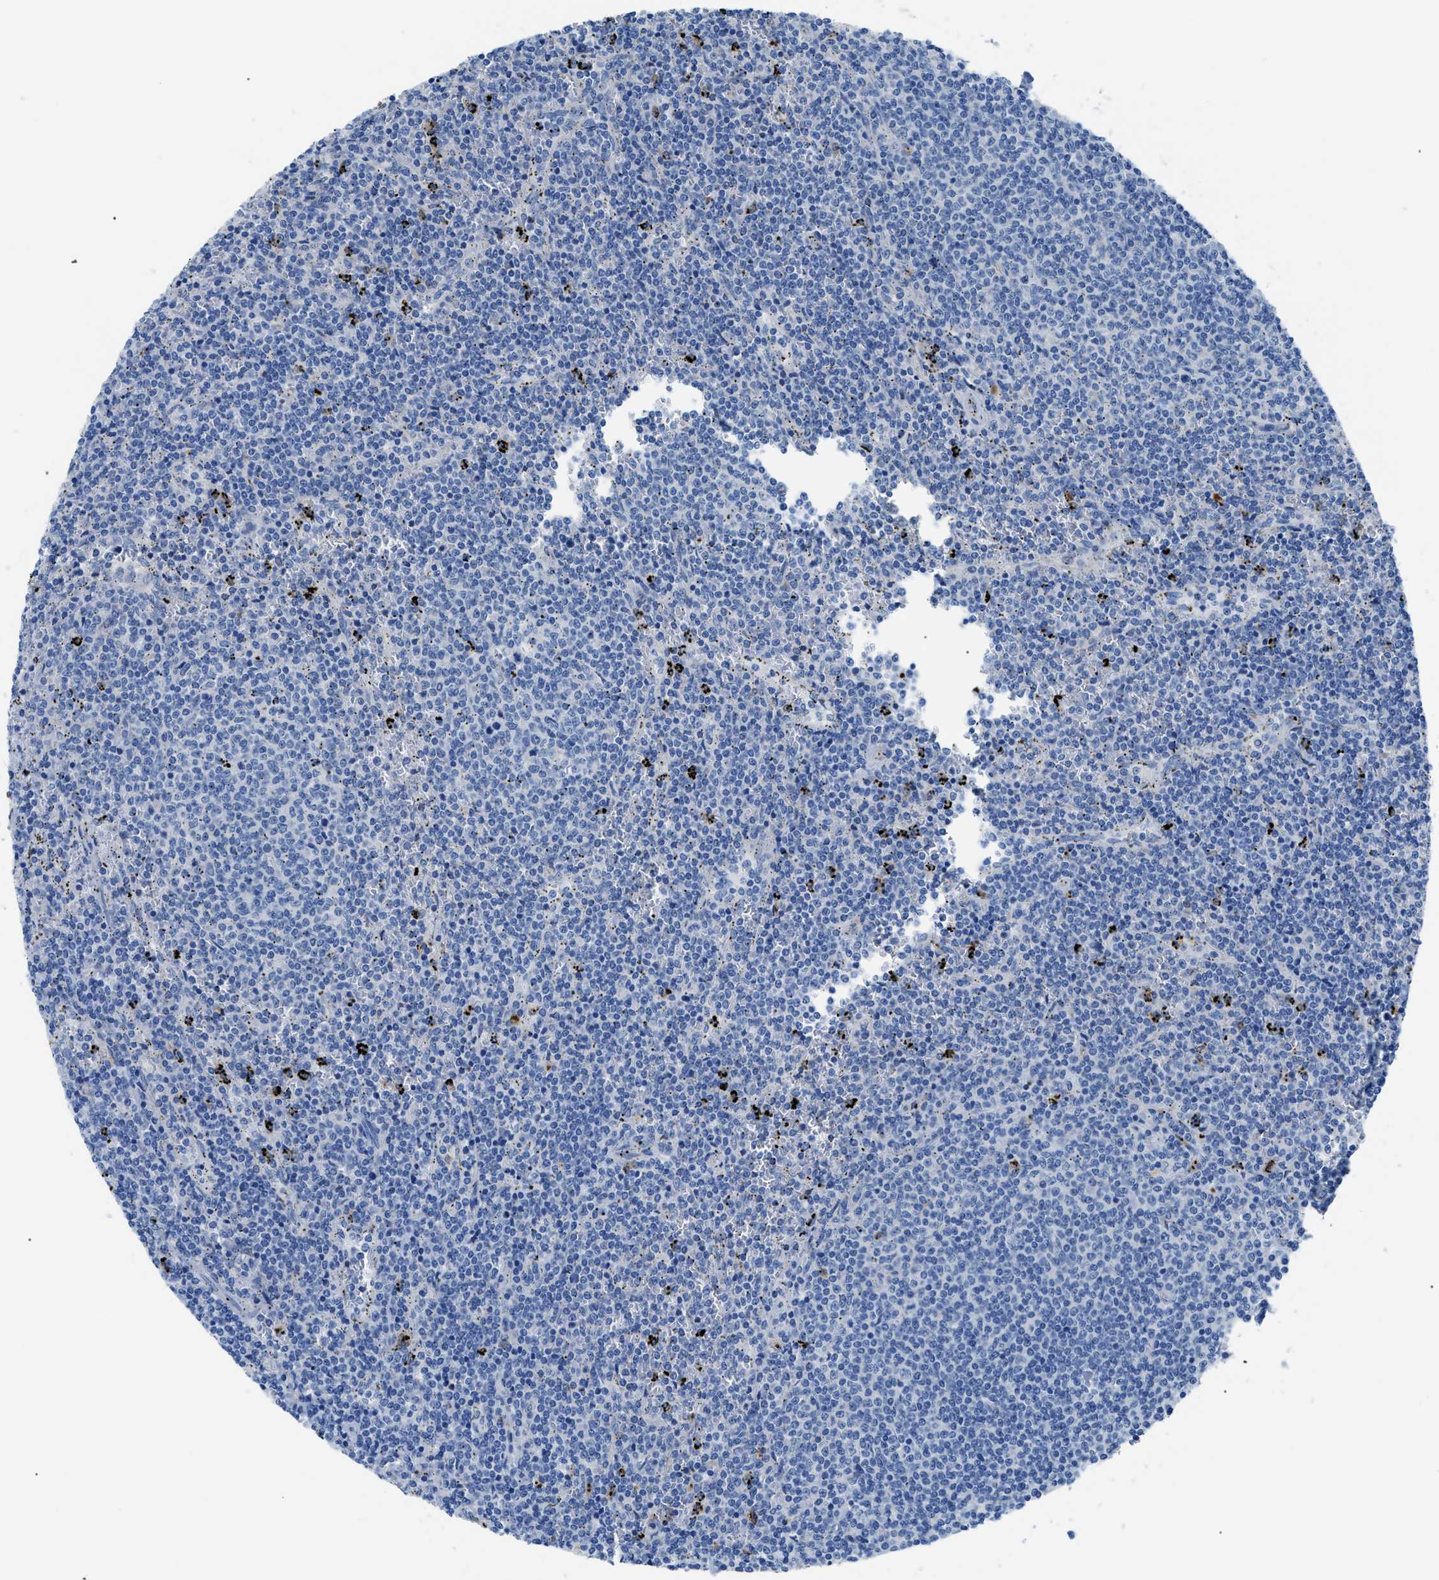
{"staining": {"intensity": "weak", "quantity": "<25%", "location": "cytoplasmic/membranous"}, "tissue": "lymphoma", "cell_type": "Tumor cells", "image_type": "cancer", "snomed": [{"axis": "morphology", "description": "Malignant lymphoma, non-Hodgkin's type, Low grade"}, {"axis": "topography", "description": "Spleen"}], "caption": "This is an immunohistochemistry histopathology image of human low-grade malignant lymphoma, non-Hodgkin's type. There is no staining in tumor cells.", "gene": "ITPR1", "patient": {"sex": "female", "age": 50}}